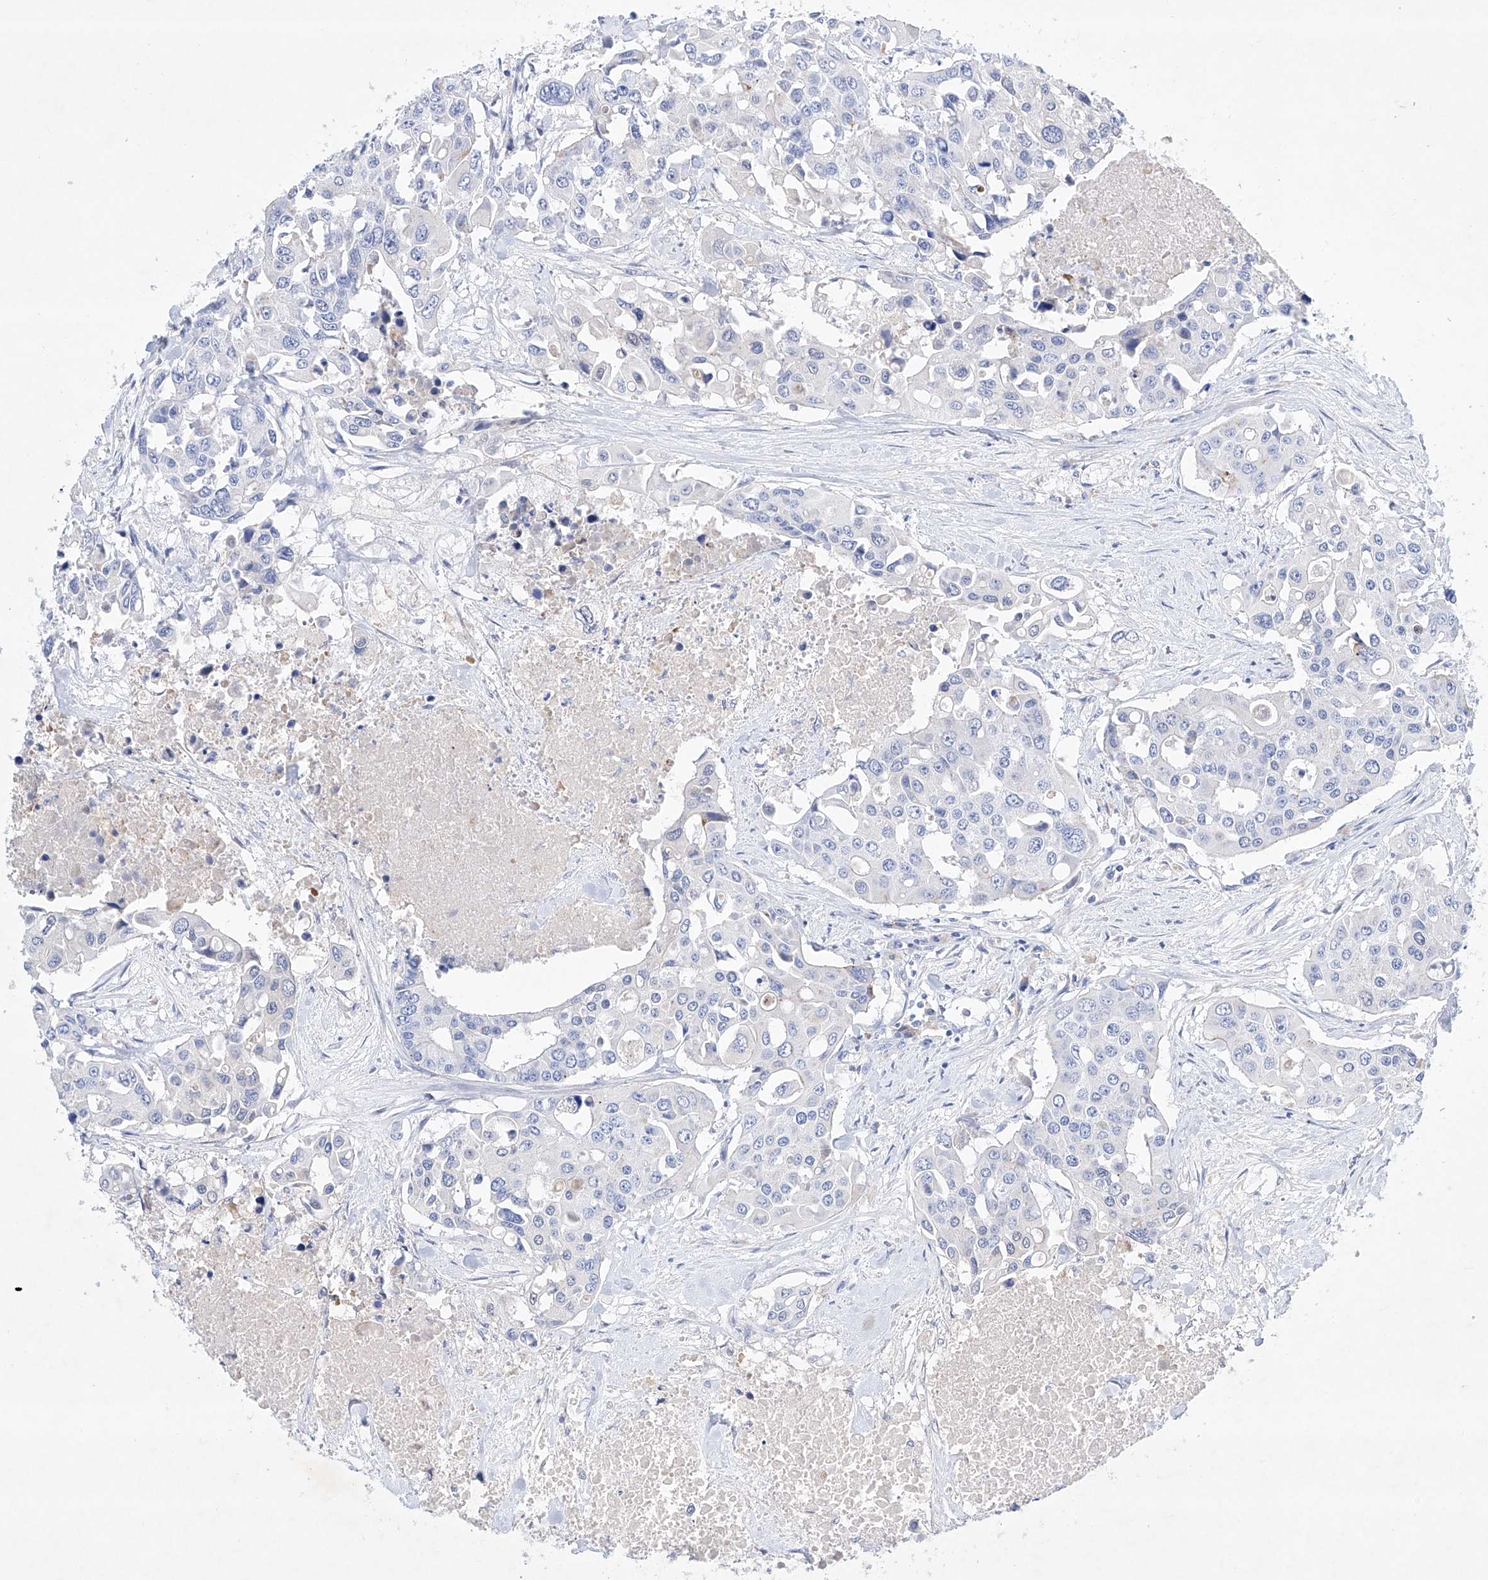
{"staining": {"intensity": "negative", "quantity": "none", "location": "none"}, "tissue": "colorectal cancer", "cell_type": "Tumor cells", "image_type": "cancer", "snomed": [{"axis": "morphology", "description": "Adenocarcinoma, NOS"}, {"axis": "topography", "description": "Colon"}], "caption": "This is an IHC micrograph of colorectal cancer. There is no staining in tumor cells.", "gene": "LURAP1", "patient": {"sex": "male", "age": 77}}